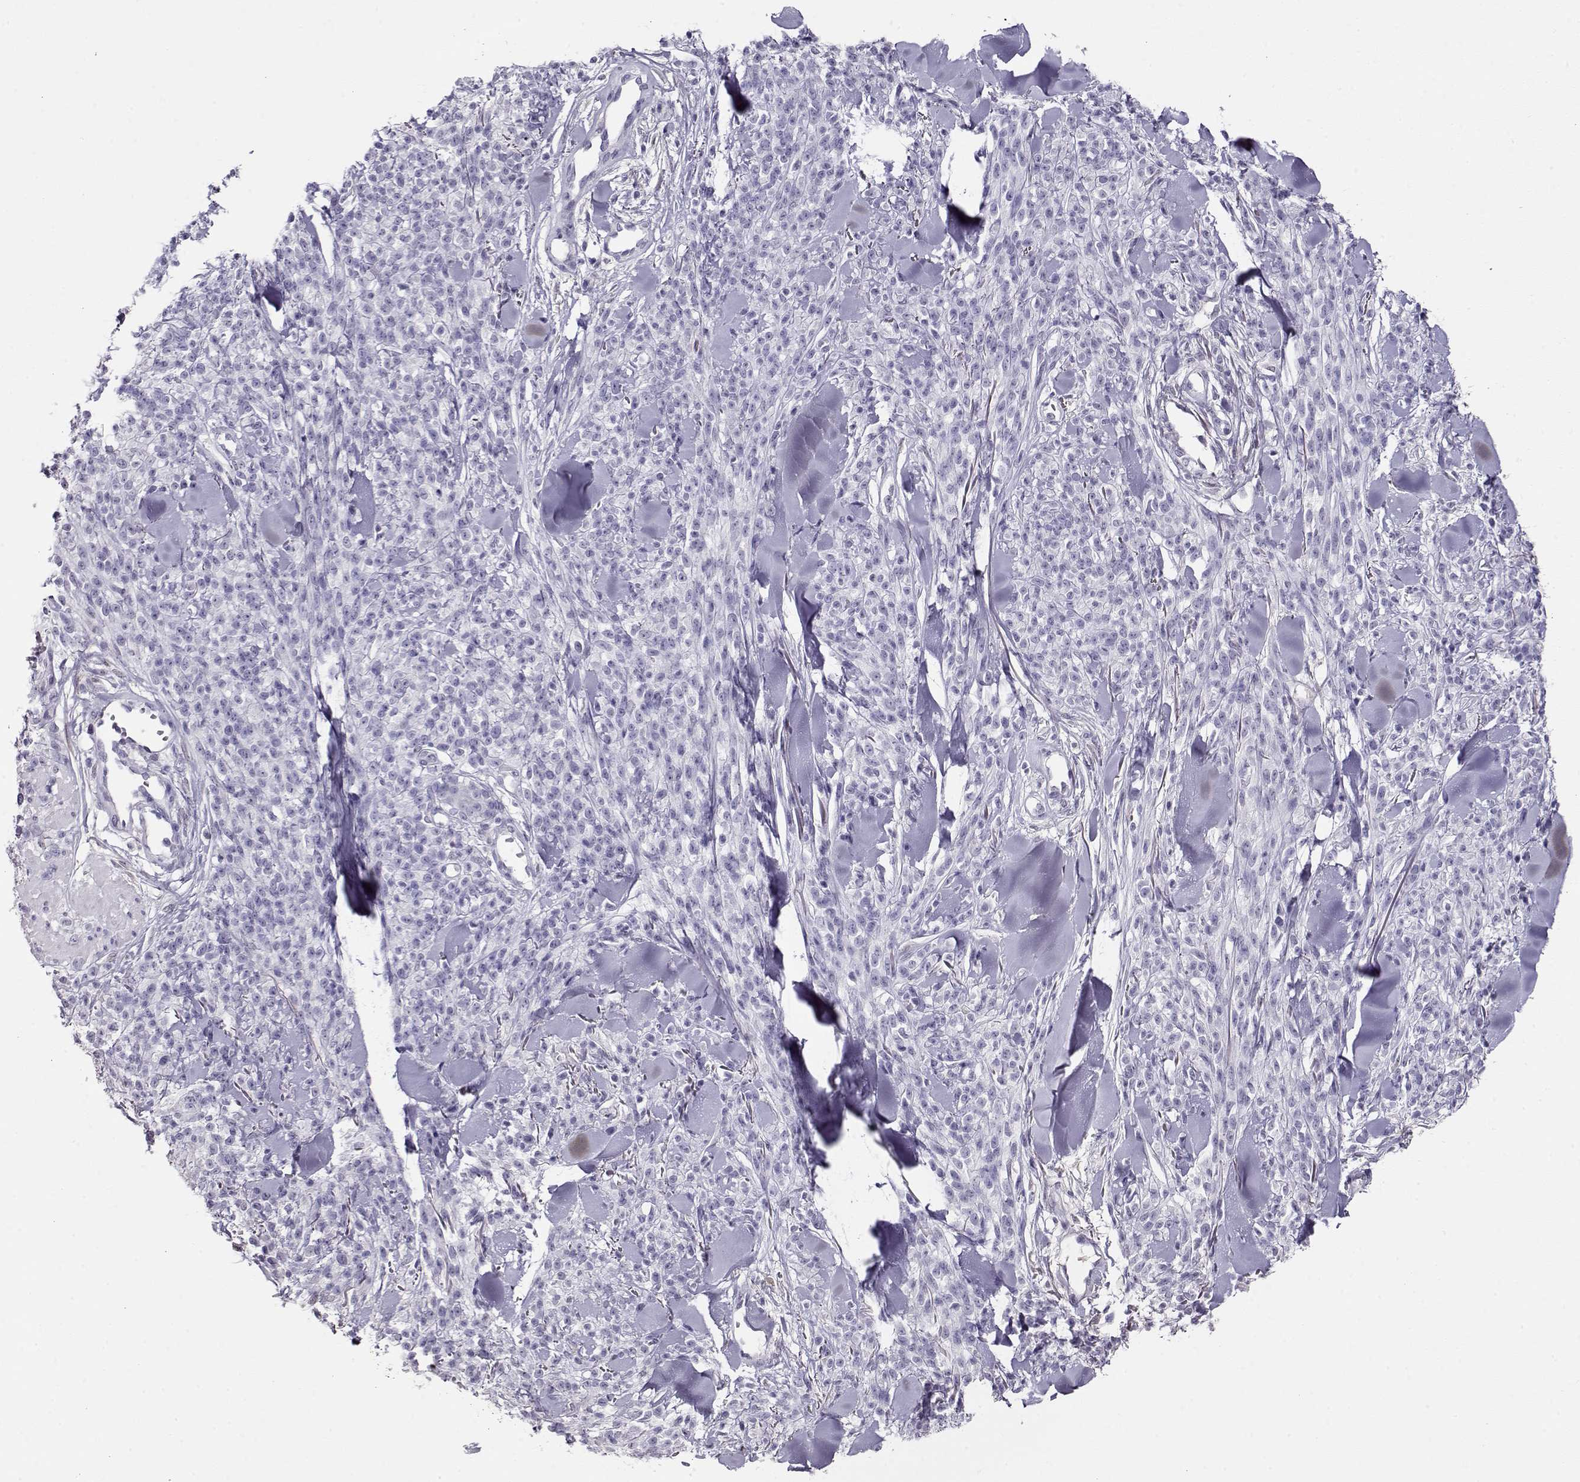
{"staining": {"intensity": "negative", "quantity": "none", "location": "none"}, "tissue": "melanoma", "cell_type": "Tumor cells", "image_type": "cancer", "snomed": [{"axis": "morphology", "description": "Malignant melanoma, NOS"}, {"axis": "topography", "description": "Skin"}, {"axis": "topography", "description": "Skin of trunk"}], "caption": "Melanoma was stained to show a protein in brown. There is no significant expression in tumor cells.", "gene": "CCR8", "patient": {"sex": "male", "age": 74}}